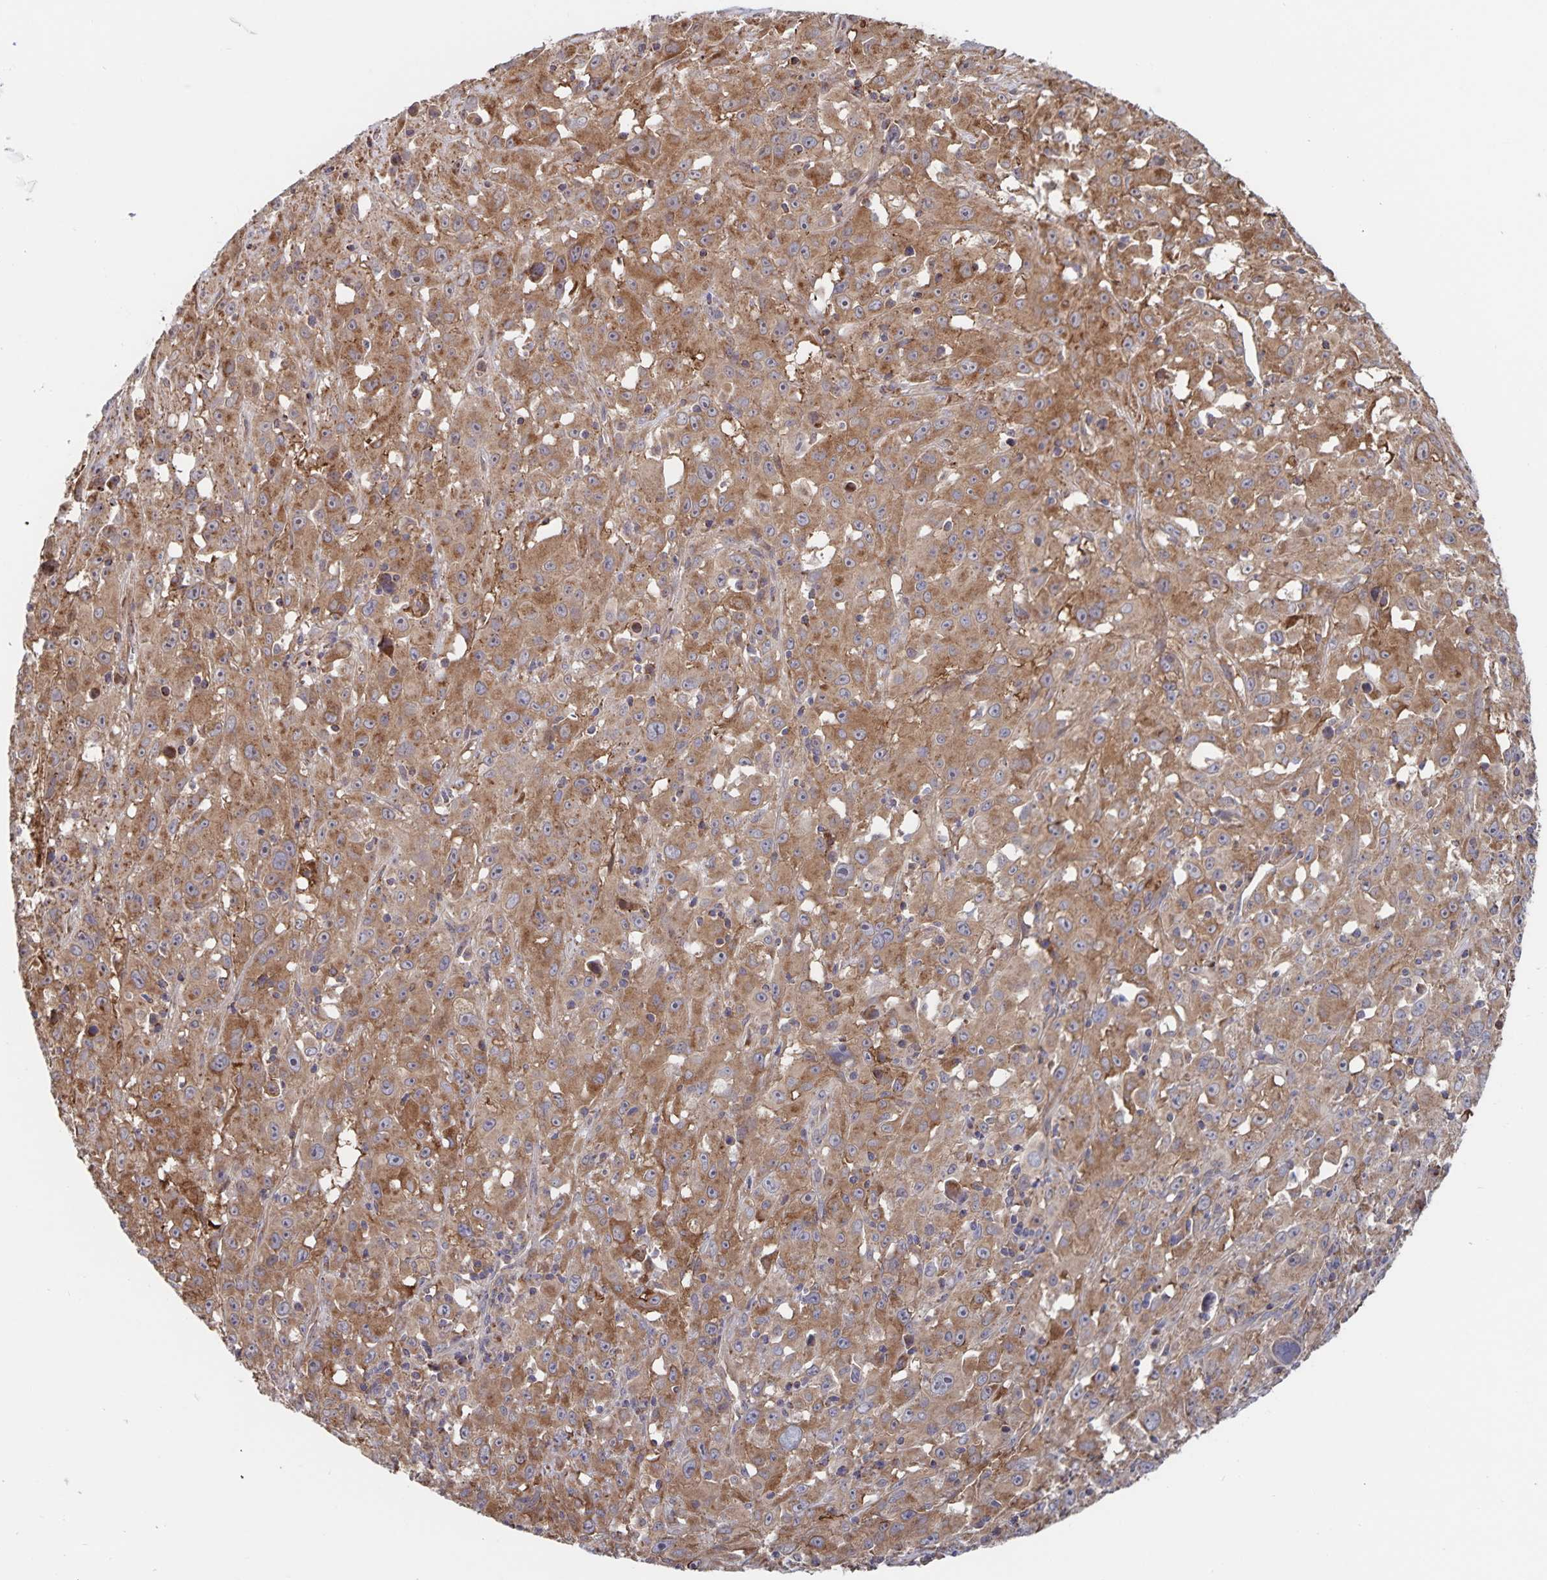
{"staining": {"intensity": "moderate", "quantity": ">75%", "location": "cytoplasmic/membranous"}, "tissue": "melanoma", "cell_type": "Tumor cells", "image_type": "cancer", "snomed": [{"axis": "morphology", "description": "Malignant melanoma, Metastatic site"}, {"axis": "topography", "description": "Soft tissue"}], "caption": "DAB immunohistochemical staining of melanoma demonstrates moderate cytoplasmic/membranous protein expression in about >75% of tumor cells.", "gene": "ACACA", "patient": {"sex": "male", "age": 50}}